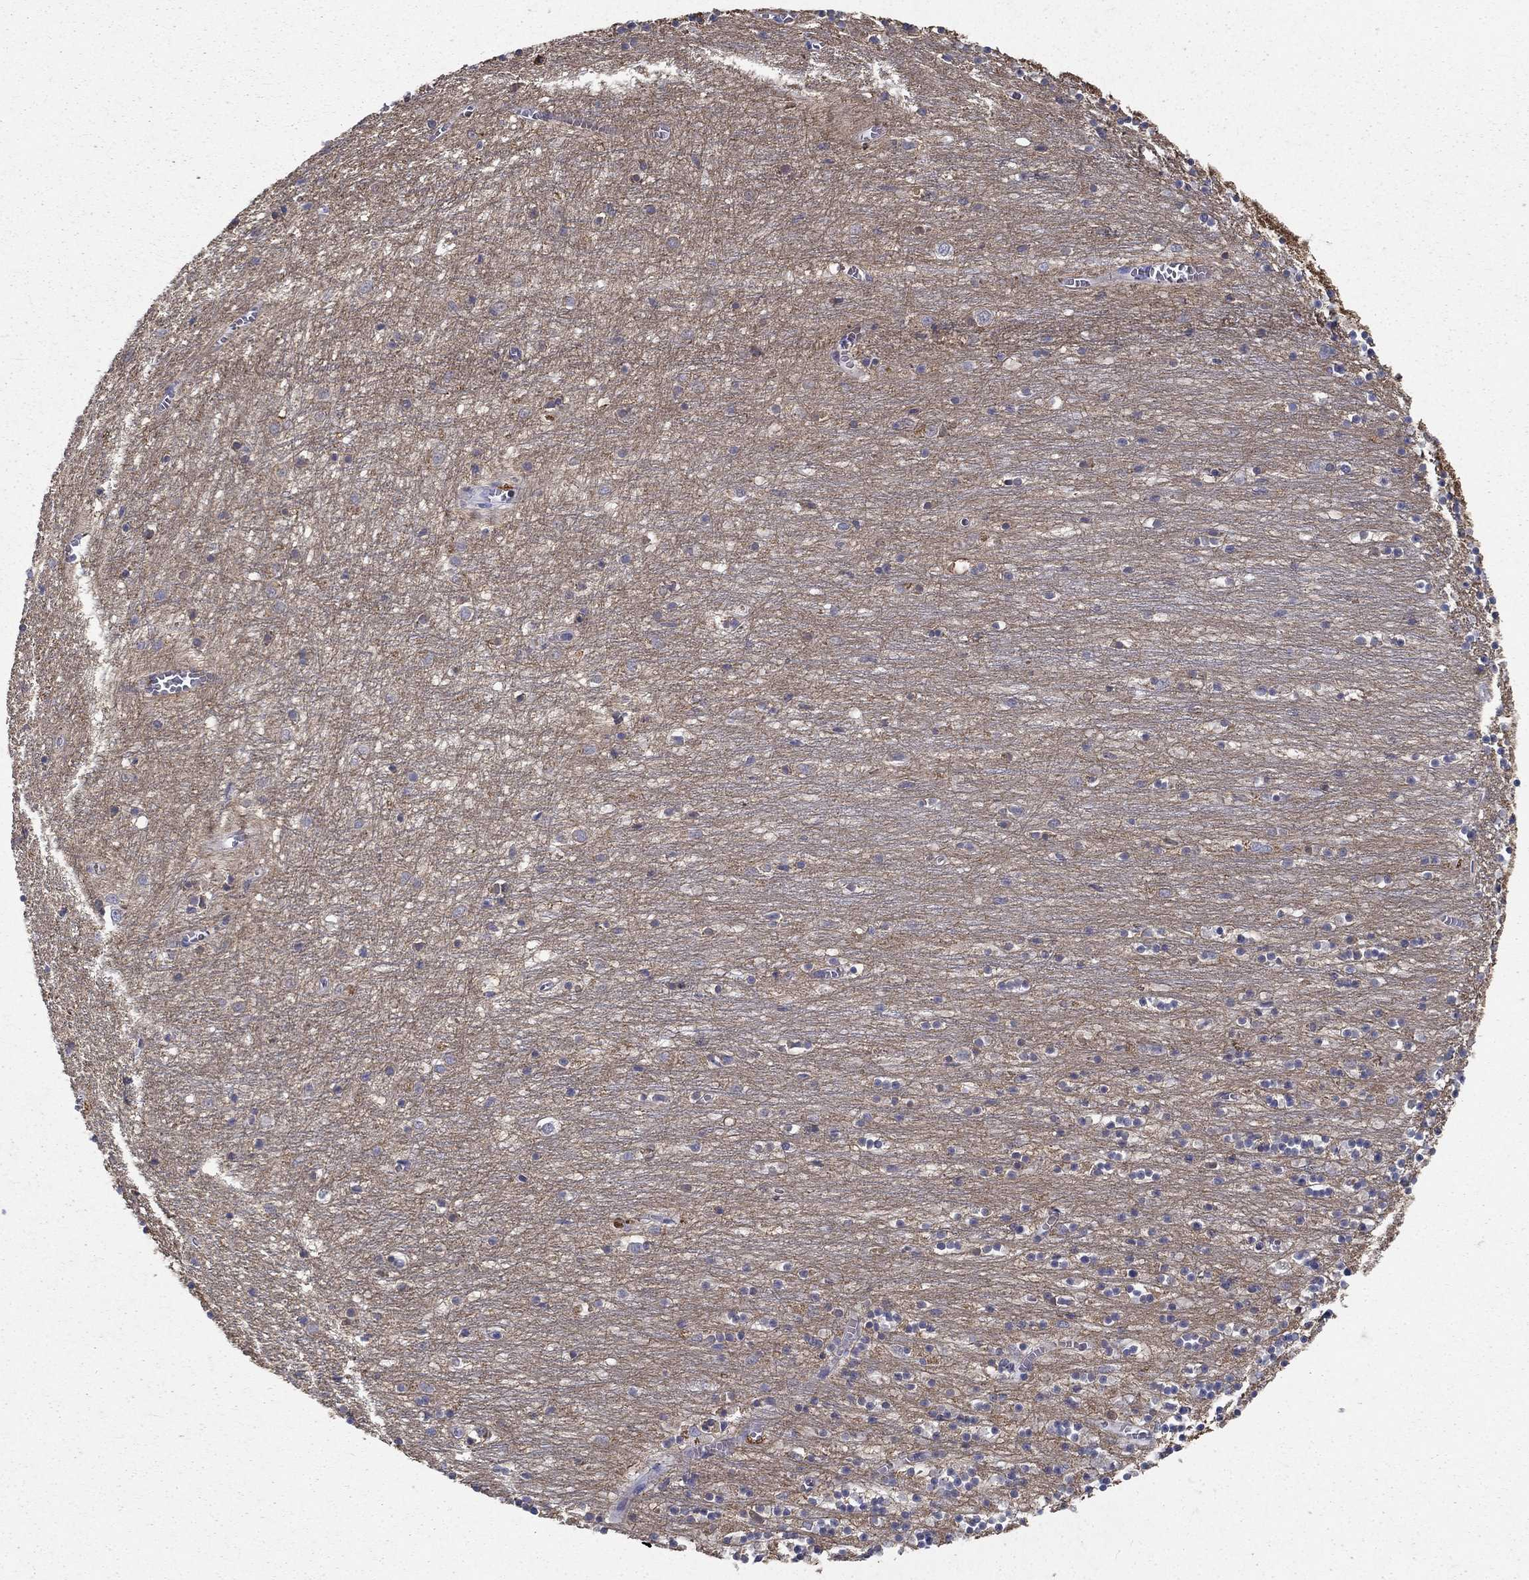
{"staining": {"intensity": "negative", "quantity": "none", "location": "none"}, "tissue": "cerebellum", "cell_type": "Cells in granular layer", "image_type": "normal", "snomed": [{"axis": "morphology", "description": "Normal tissue, NOS"}, {"axis": "topography", "description": "Cerebellum"}], "caption": "The image displays no significant expression in cells in granular layer of cerebellum.", "gene": "IGSF8", "patient": {"sex": "female", "age": 64}}